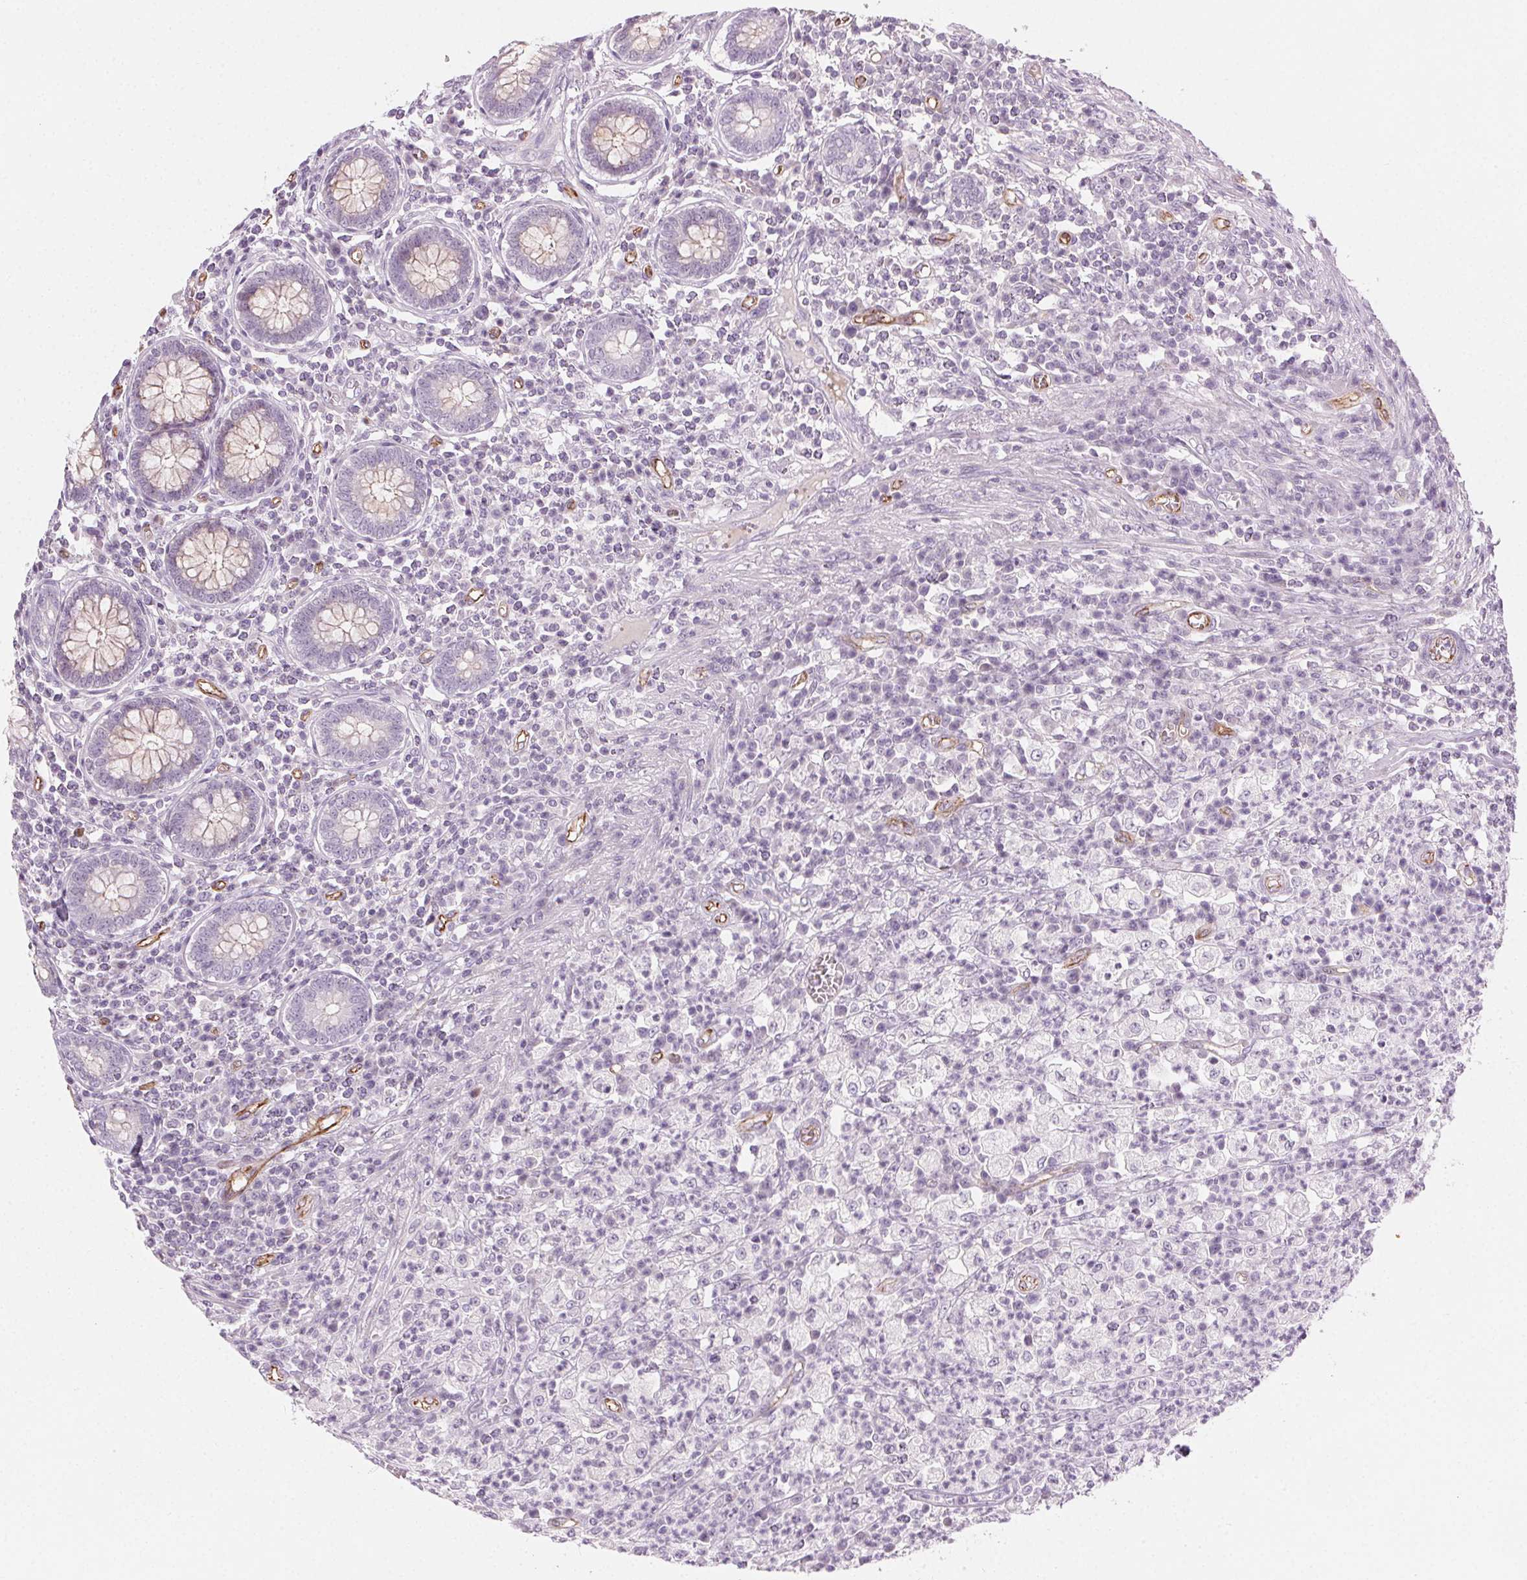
{"staining": {"intensity": "negative", "quantity": "none", "location": "none"}, "tissue": "colorectal cancer", "cell_type": "Tumor cells", "image_type": "cancer", "snomed": [{"axis": "morphology", "description": "Adenocarcinoma, NOS"}, {"axis": "topography", "description": "Colon"}], "caption": "Image shows no significant protein expression in tumor cells of colorectal cancer (adenocarcinoma).", "gene": "AIF1L", "patient": {"sex": "male", "age": 65}}